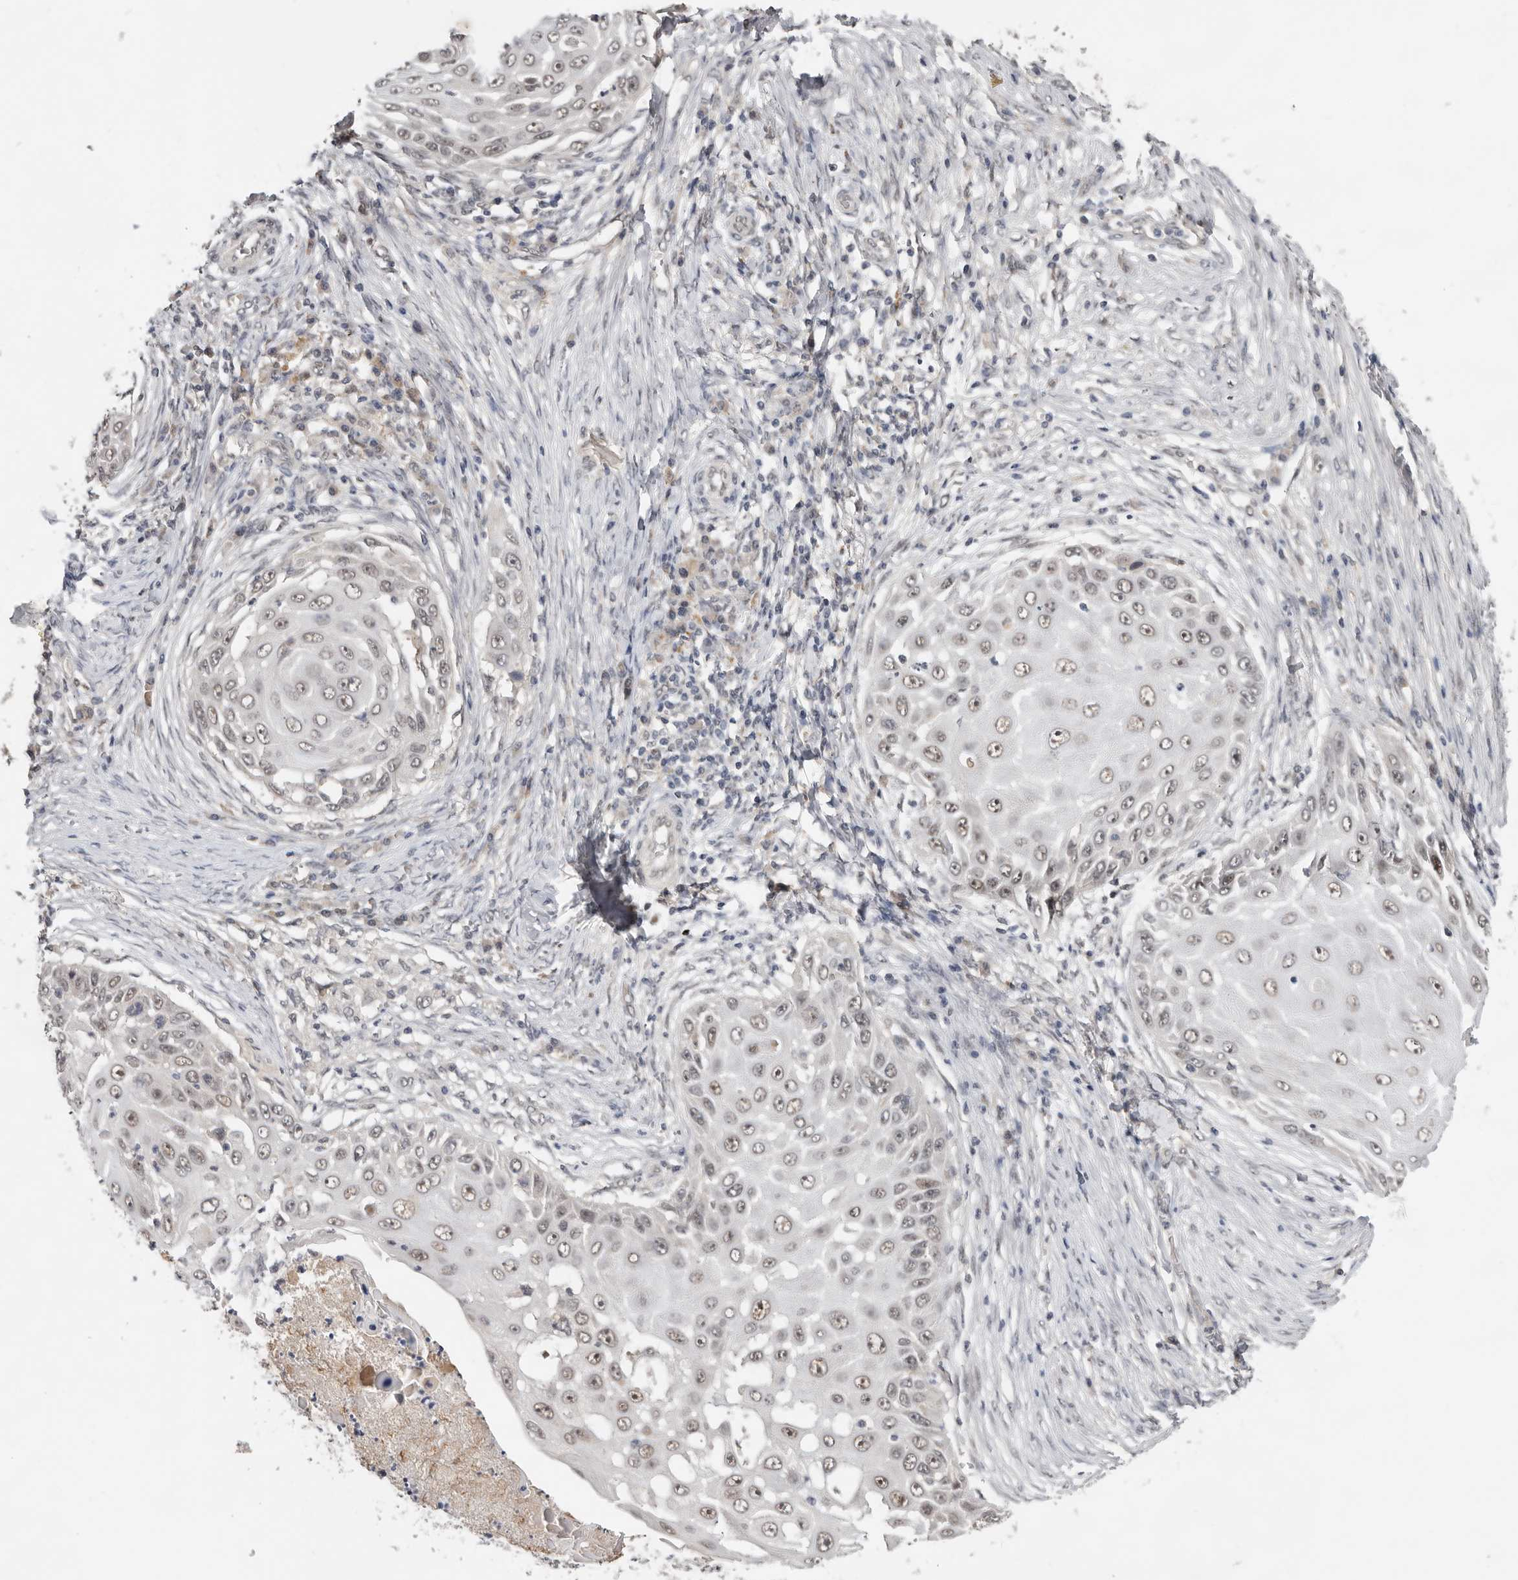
{"staining": {"intensity": "weak", "quantity": "25%-75%", "location": "nuclear"}, "tissue": "skin cancer", "cell_type": "Tumor cells", "image_type": "cancer", "snomed": [{"axis": "morphology", "description": "Squamous cell carcinoma, NOS"}, {"axis": "topography", "description": "Skin"}], "caption": "Brown immunohistochemical staining in human skin squamous cell carcinoma displays weak nuclear staining in about 25%-75% of tumor cells.", "gene": "BRCA2", "patient": {"sex": "female", "age": 44}}